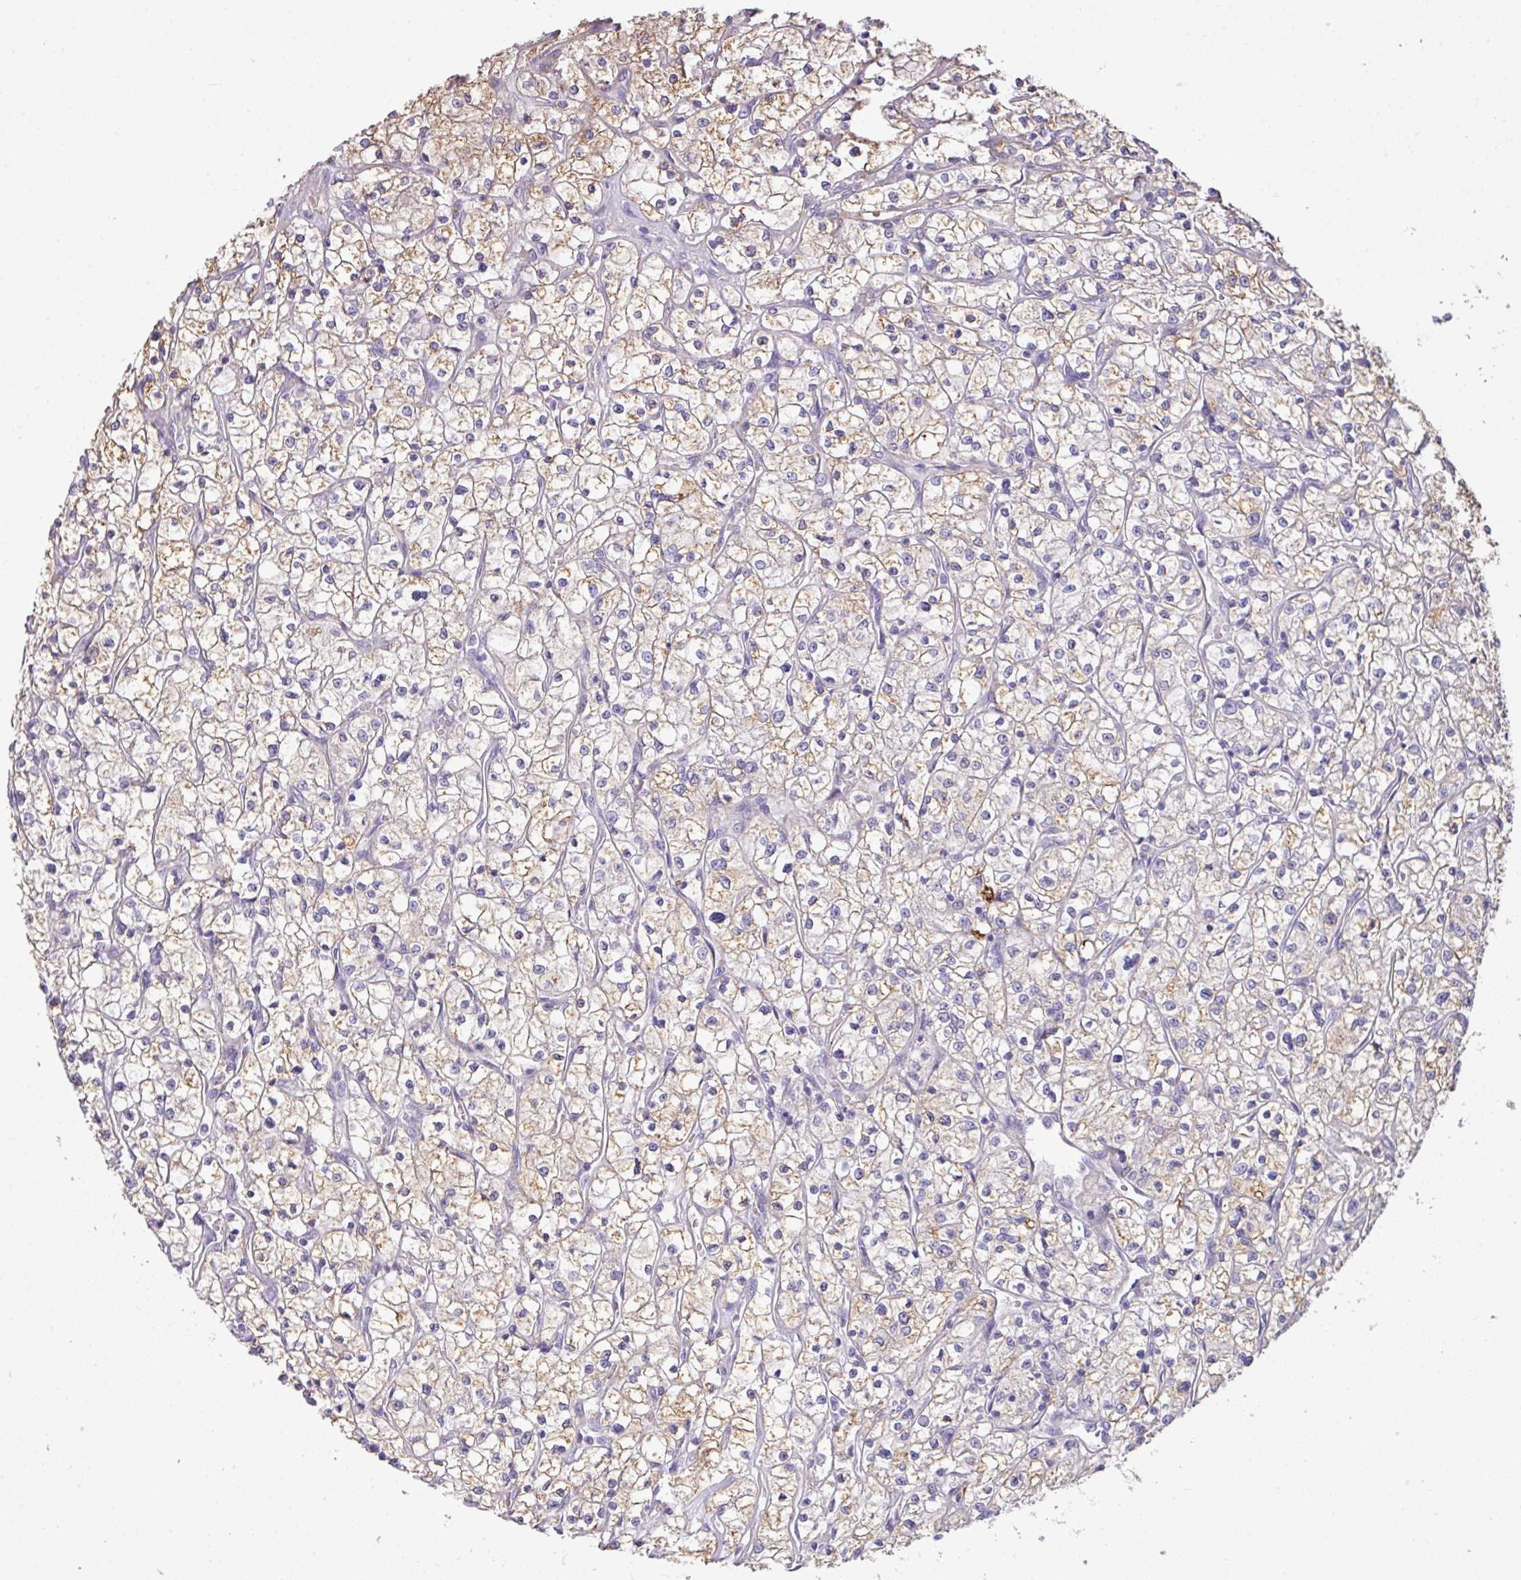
{"staining": {"intensity": "weak", "quantity": ">75%", "location": "cytoplasmic/membranous"}, "tissue": "renal cancer", "cell_type": "Tumor cells", "image_type": "cancer", "snomed": [{"axis": "morphology", "description": "Adenocarcinoma, NOS"}, {"axis": "topography", "description": "Kidney"}], "caption": "IHC image of adenocarcinoma (renal) stained for a protein (brown), which displays low levels of weak cytoplasmic/membranous staining in approximately >75% of tumor cells.", "gene": "OR6C6", "patient": {"sex": "female", "age": 64}}